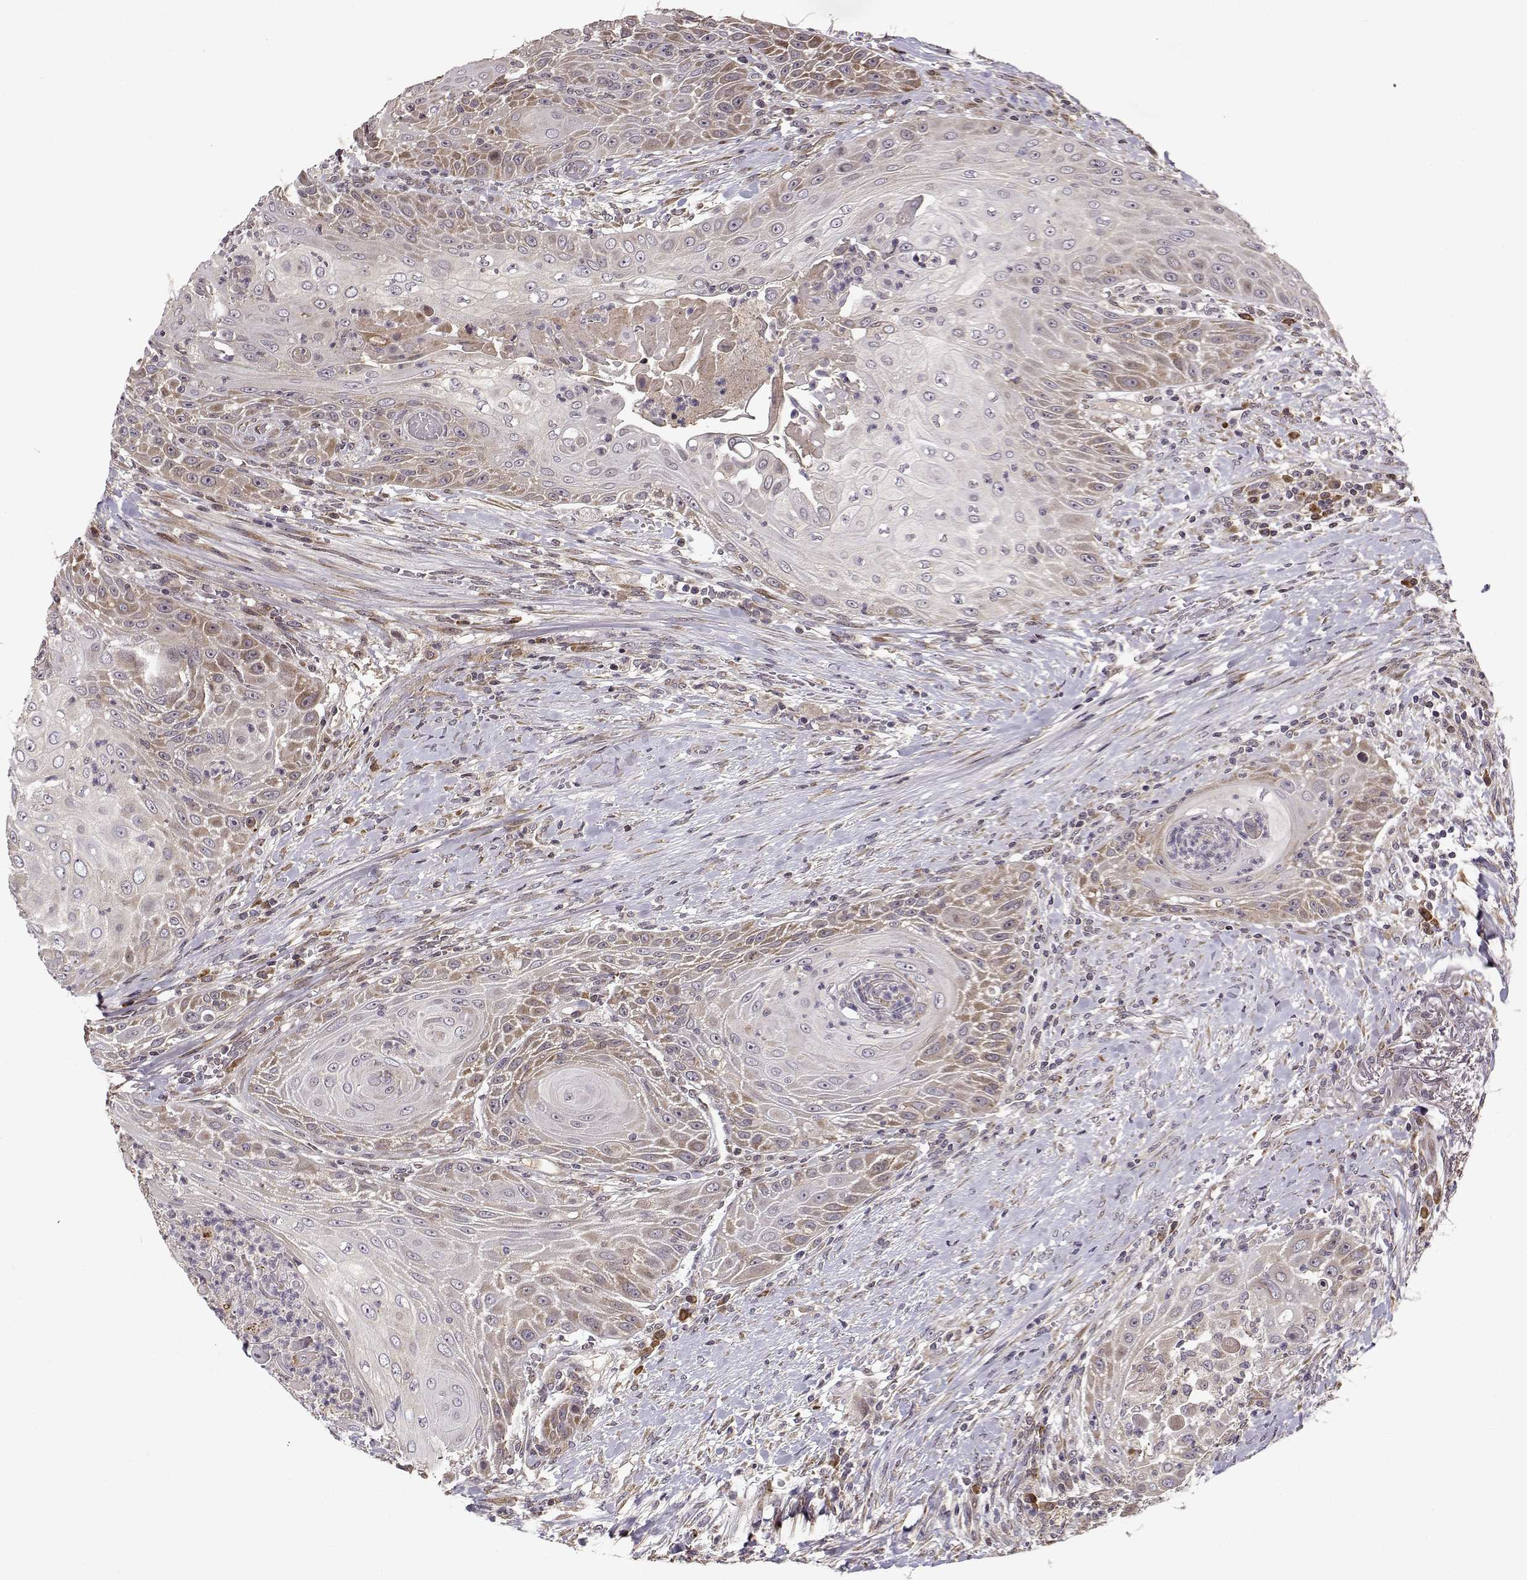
{"staining": {"intensity": "moderate", "quantity": "25%-75%", "location": "cytoplasmic/membranous"}, "tissue": "head and neck cancer", "cell_type": "Tumor cells", "image_type": "cancer", "snomed": [{"axis": "morphology", "description": "Squamous cell carcinoma, NOS"}, {"axis": "topography", "description": "Head-Neck"}], "caption": "Immunohistochemistry (IHC) (DAB) staining of human squamous cell carcinoma (head and neck) displays moderate cytoplasmic/membranous protein positivity in approximately 25%-75% of tumor cells.", "gene": "RPL31", "patient": {"sex": "male", "age": 69}}